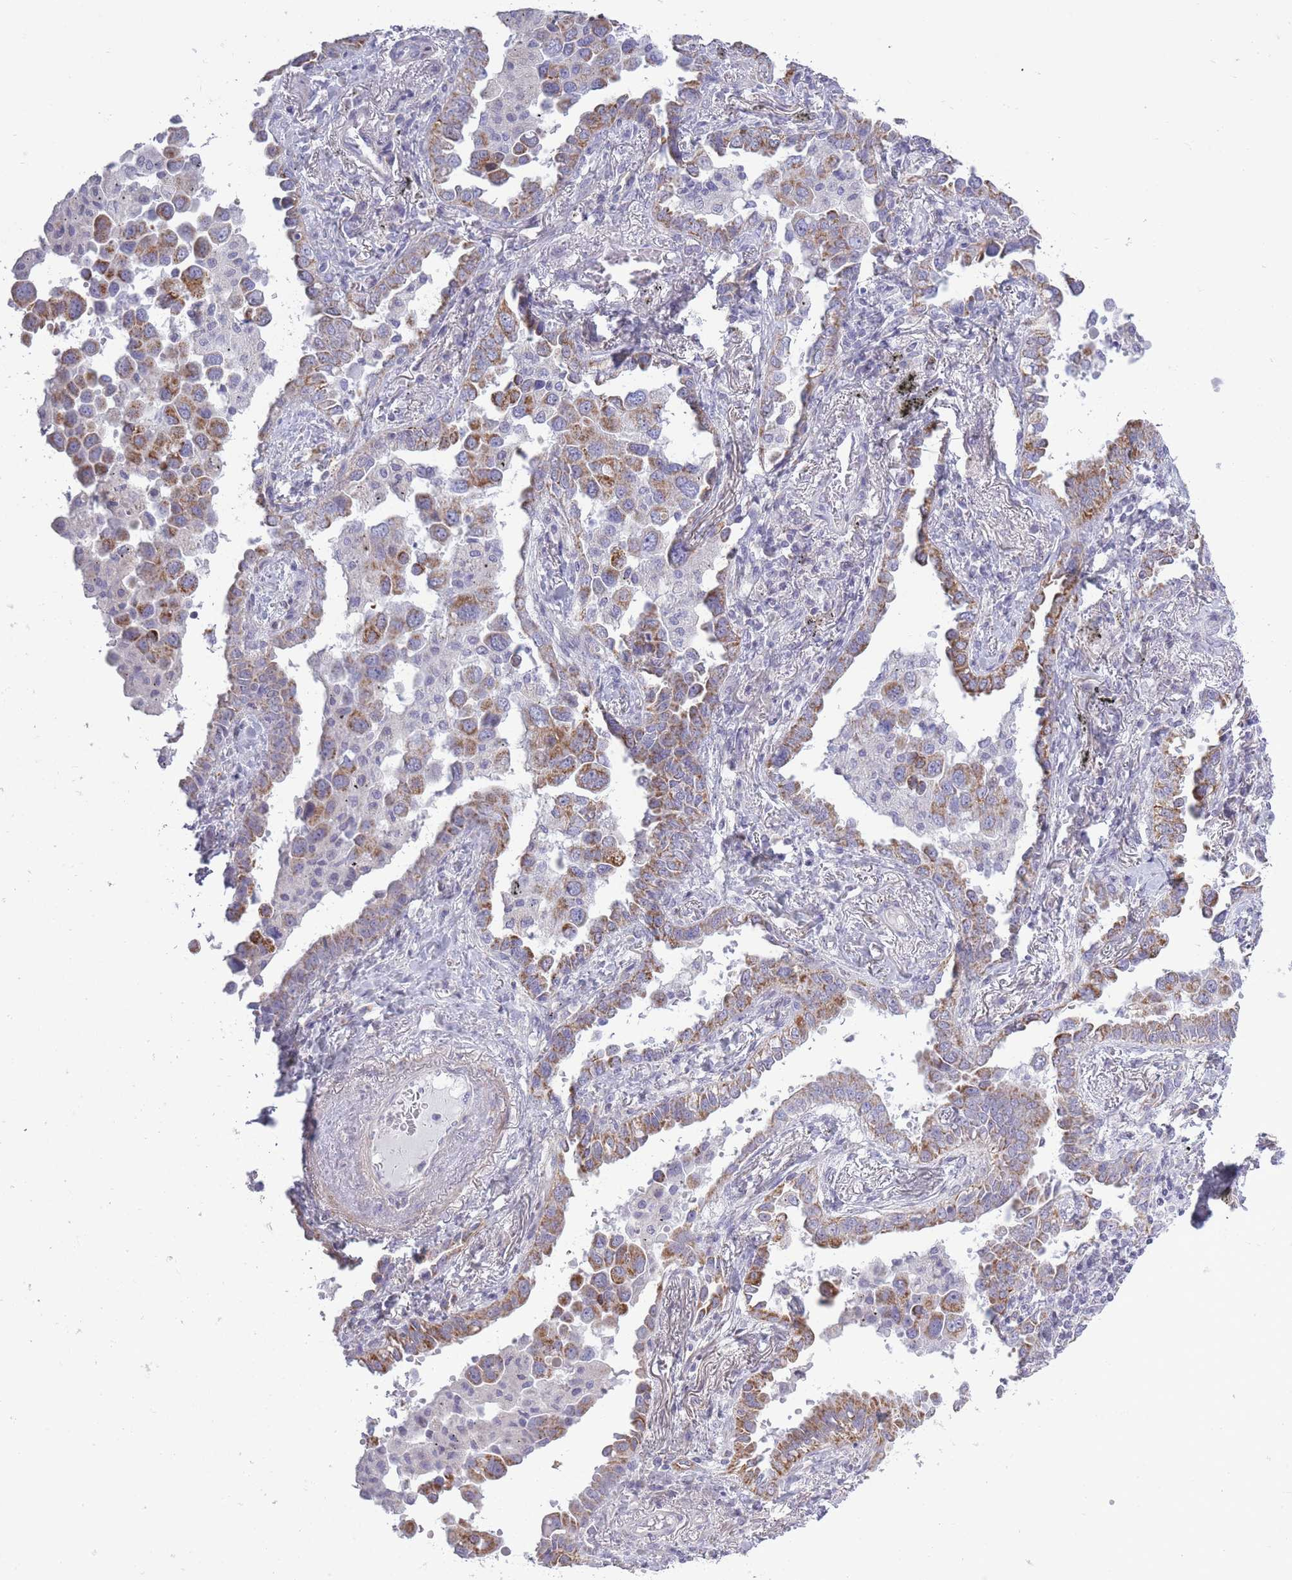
{"staining": {"intensity": "strong", "quantity": "25%-75%", "location": "cytoplasmic/membranous"}, "tissue": "lung cancer", "cell_type": "Tumor cells", "image_type": "cancer", "snomed": [{"axis": "morphology", "description": "Adenocarcinoma, NOS"}, {"axis": "topography", "description": "Lung"}], "caption": "The photomicrograph reveals immunohistochemical staining of adenocarcinoma (lung). There is strong cytoplasmic/membranous positivity is present in approximately 25%-75% of tumor cells. (Stains: DAB in brown, nuclei in blue, Microscopy: brightfield microscopy at high magnification).", "gene": "ZBTB24", "patient": {"sex": "male", "age": 67}}